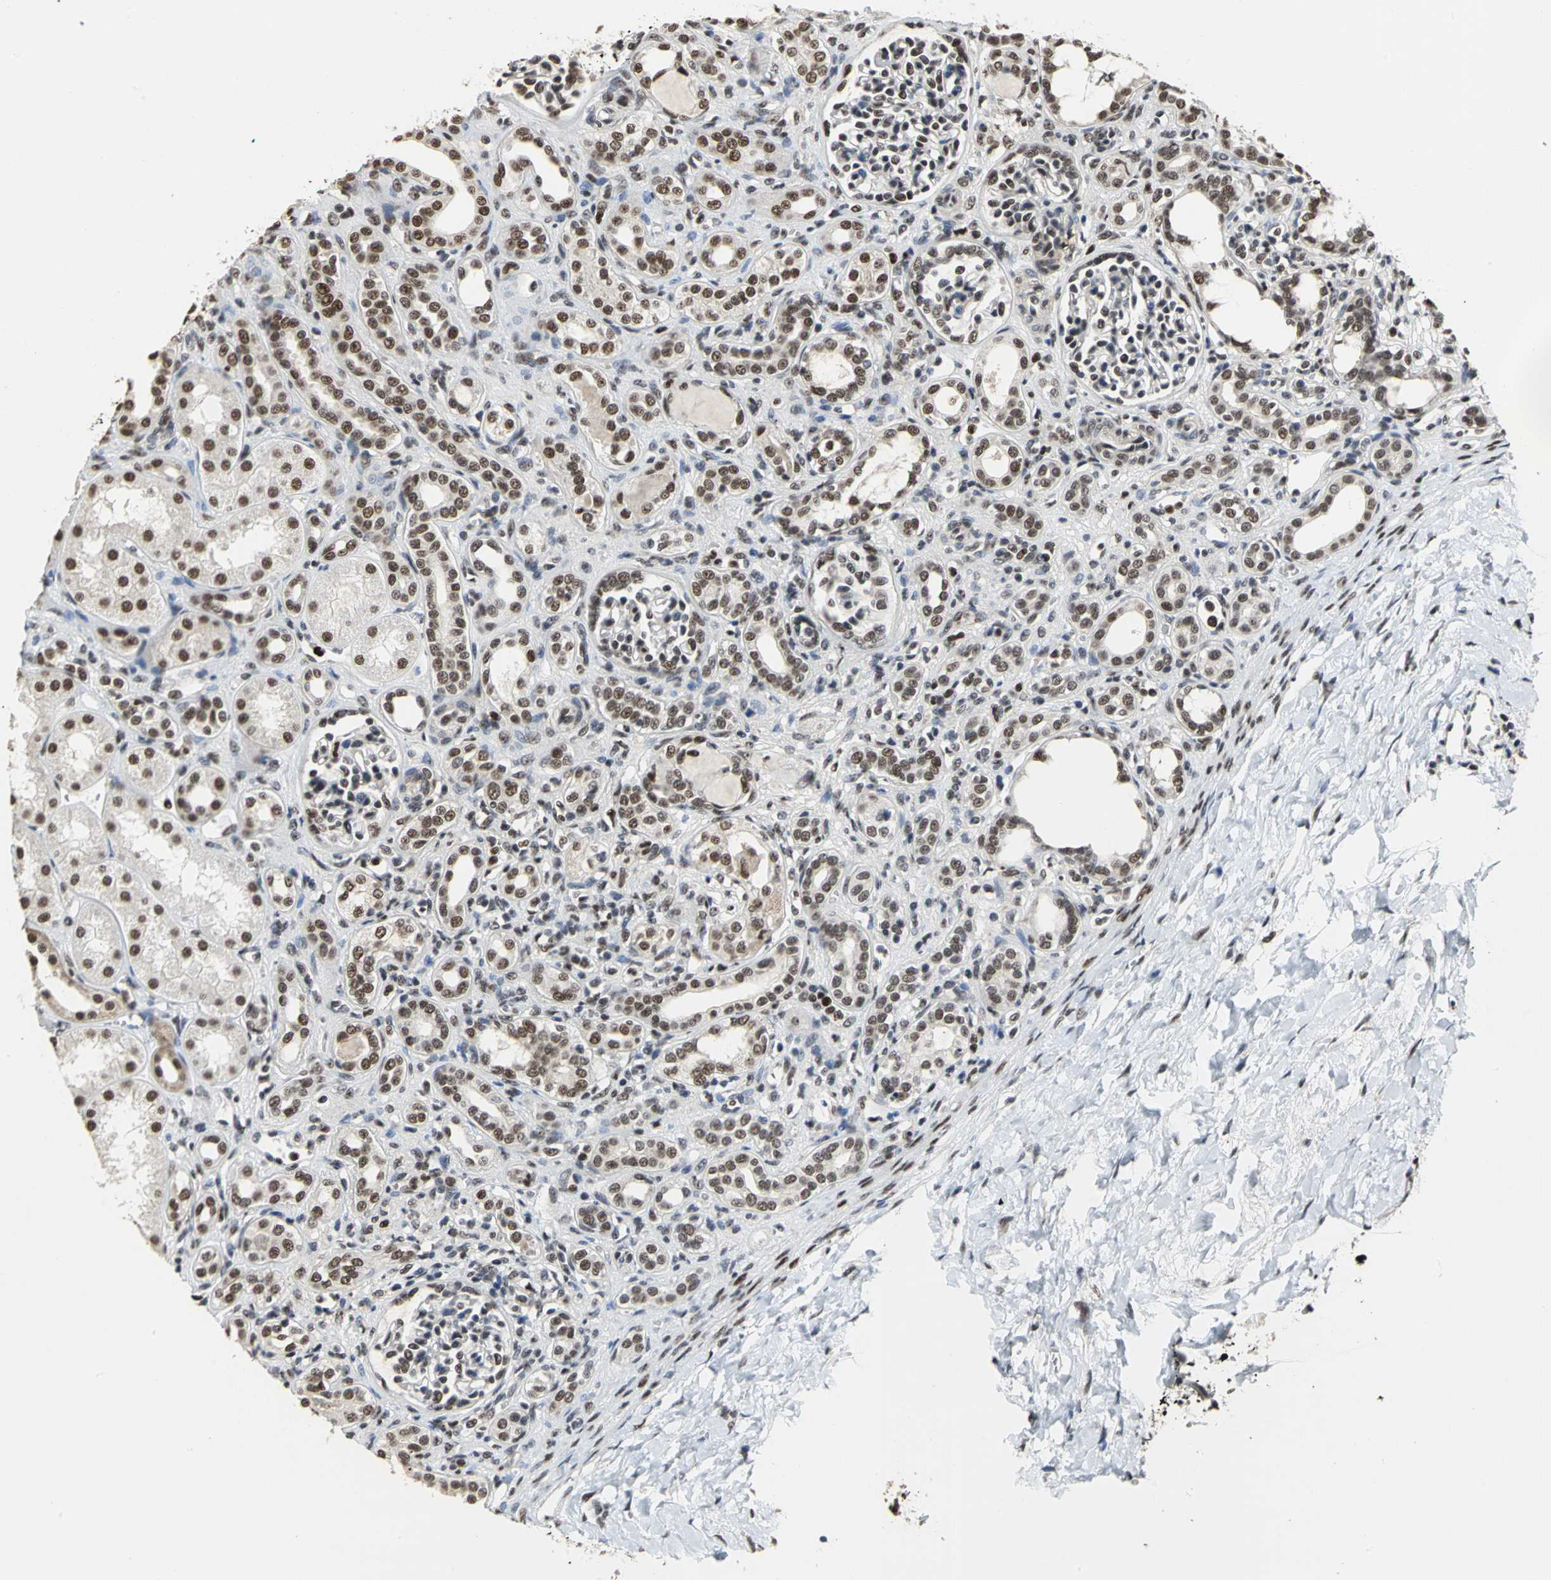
{"staining": {"intensity": "strong", "quantity": ">75%", "location": "nuclear"}, "tissue": "kidney", "cell_type": "Cells in glomeruli", "image_type": "normal", "snomed": [{"axis": "morphology", "description": "Normal tissue, NOS"}, {"axis": "topography", "description": "Kidney"}], "caption": "High-magnification brightfield microscopy of unremarkable kidney stained with DAB (3,3'-diaminobenzidine) (brown) and counterstained with hematoxylin (blue). cells in glomeruli exhibit strong nuclear positivity is appreciated in about>75% of cells. Immunohistochemistry stains the protein of interest in brown and the nuclei are stained blue.", "gene": "CCDC88C", "patient": {"sex": "male", "age": 7}}